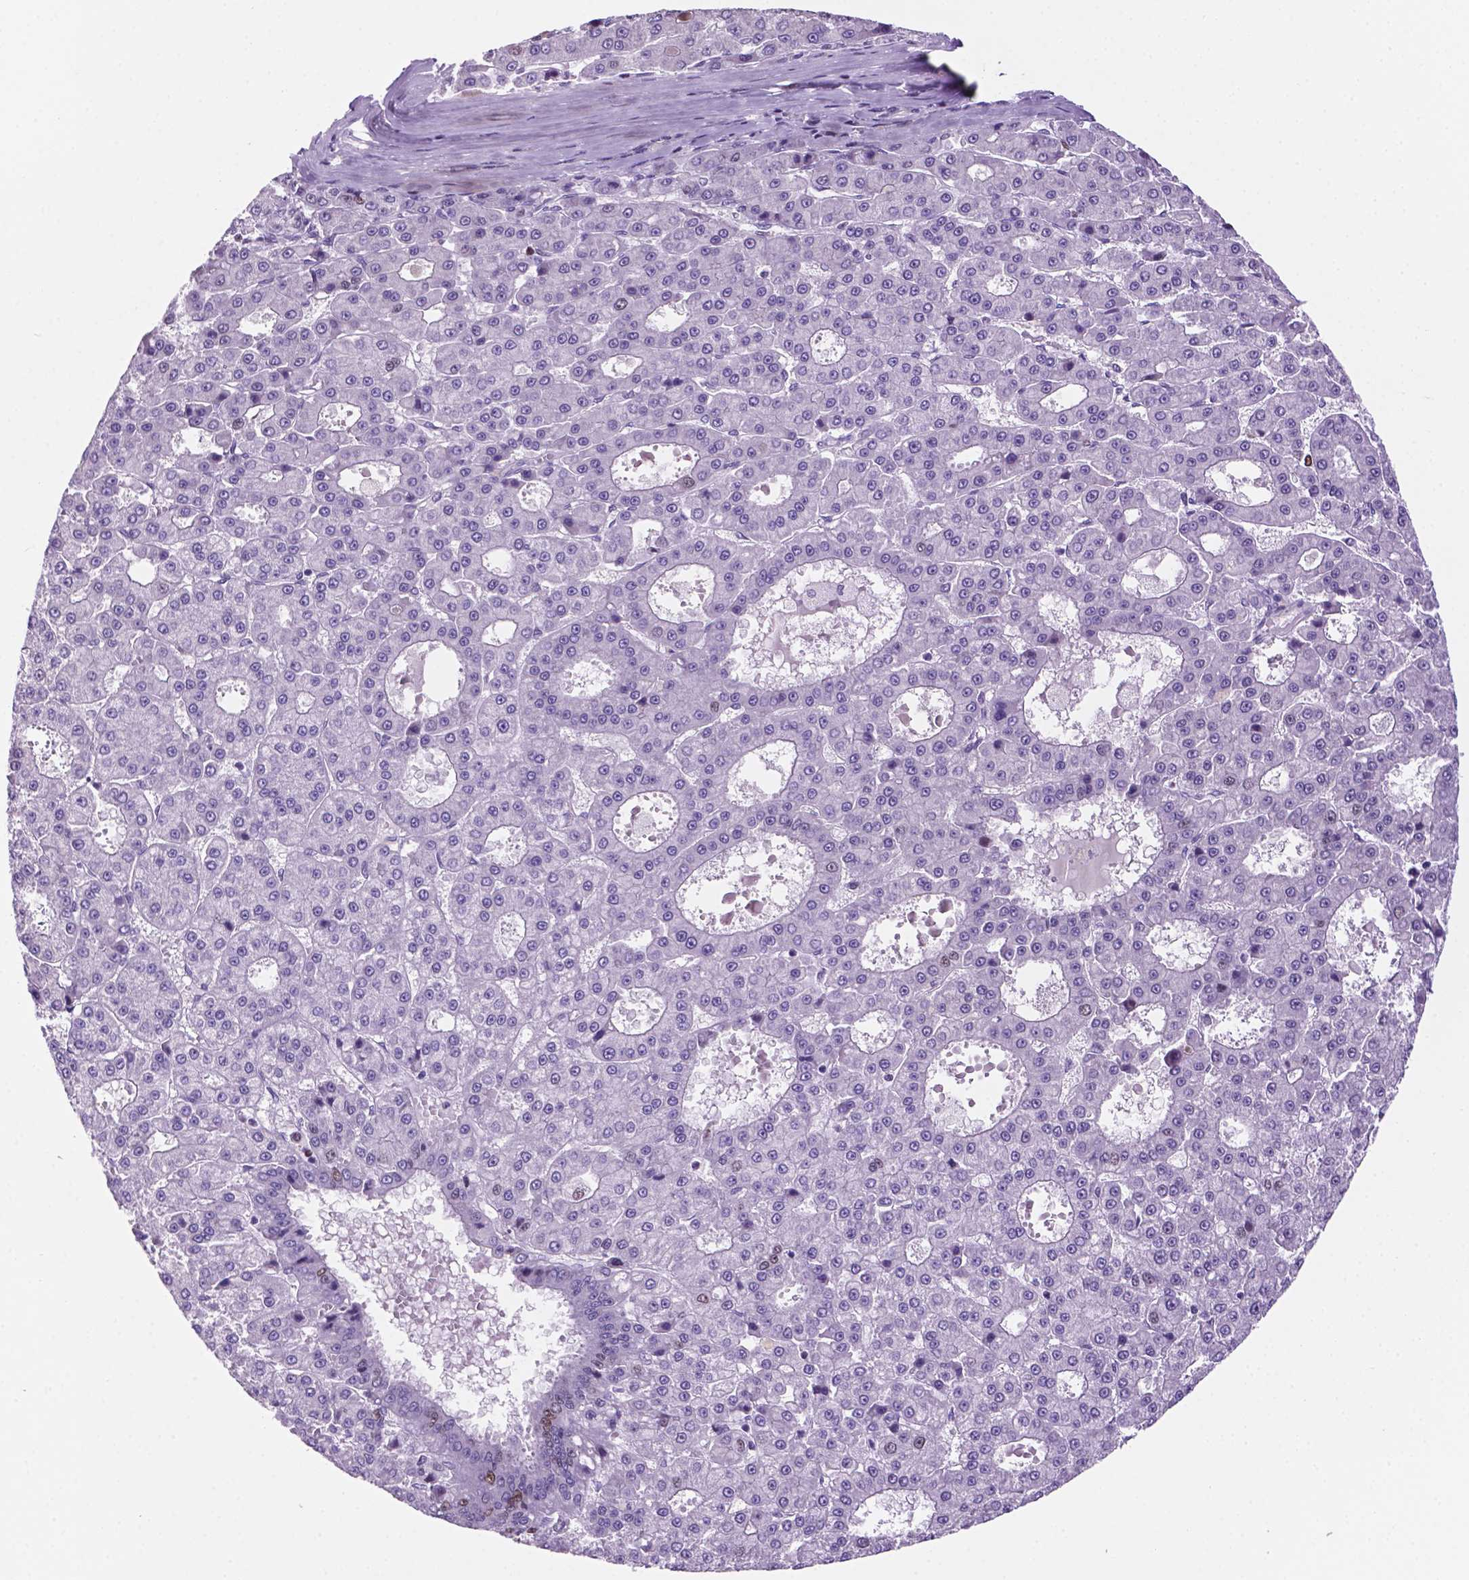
{"staining": {"intensity": "weak", "quantity": "<25%", "location": "nuclear"}, "tissue": "liver cancer", "cell_type": "Tumor cells", "image_type": "cancer", "snomed": [{"axis": "morphology", "description": "Carcinoma, Hepatocellular, NOS"}, {"axis": "topography", "description": "Liver"}], "caption": "A micrograph of human liver hepatocellular carcinoma is negative for staining in tumor cells.", "gene": "NCAPH2", "patient": {"sex": "male", "age": 70}}